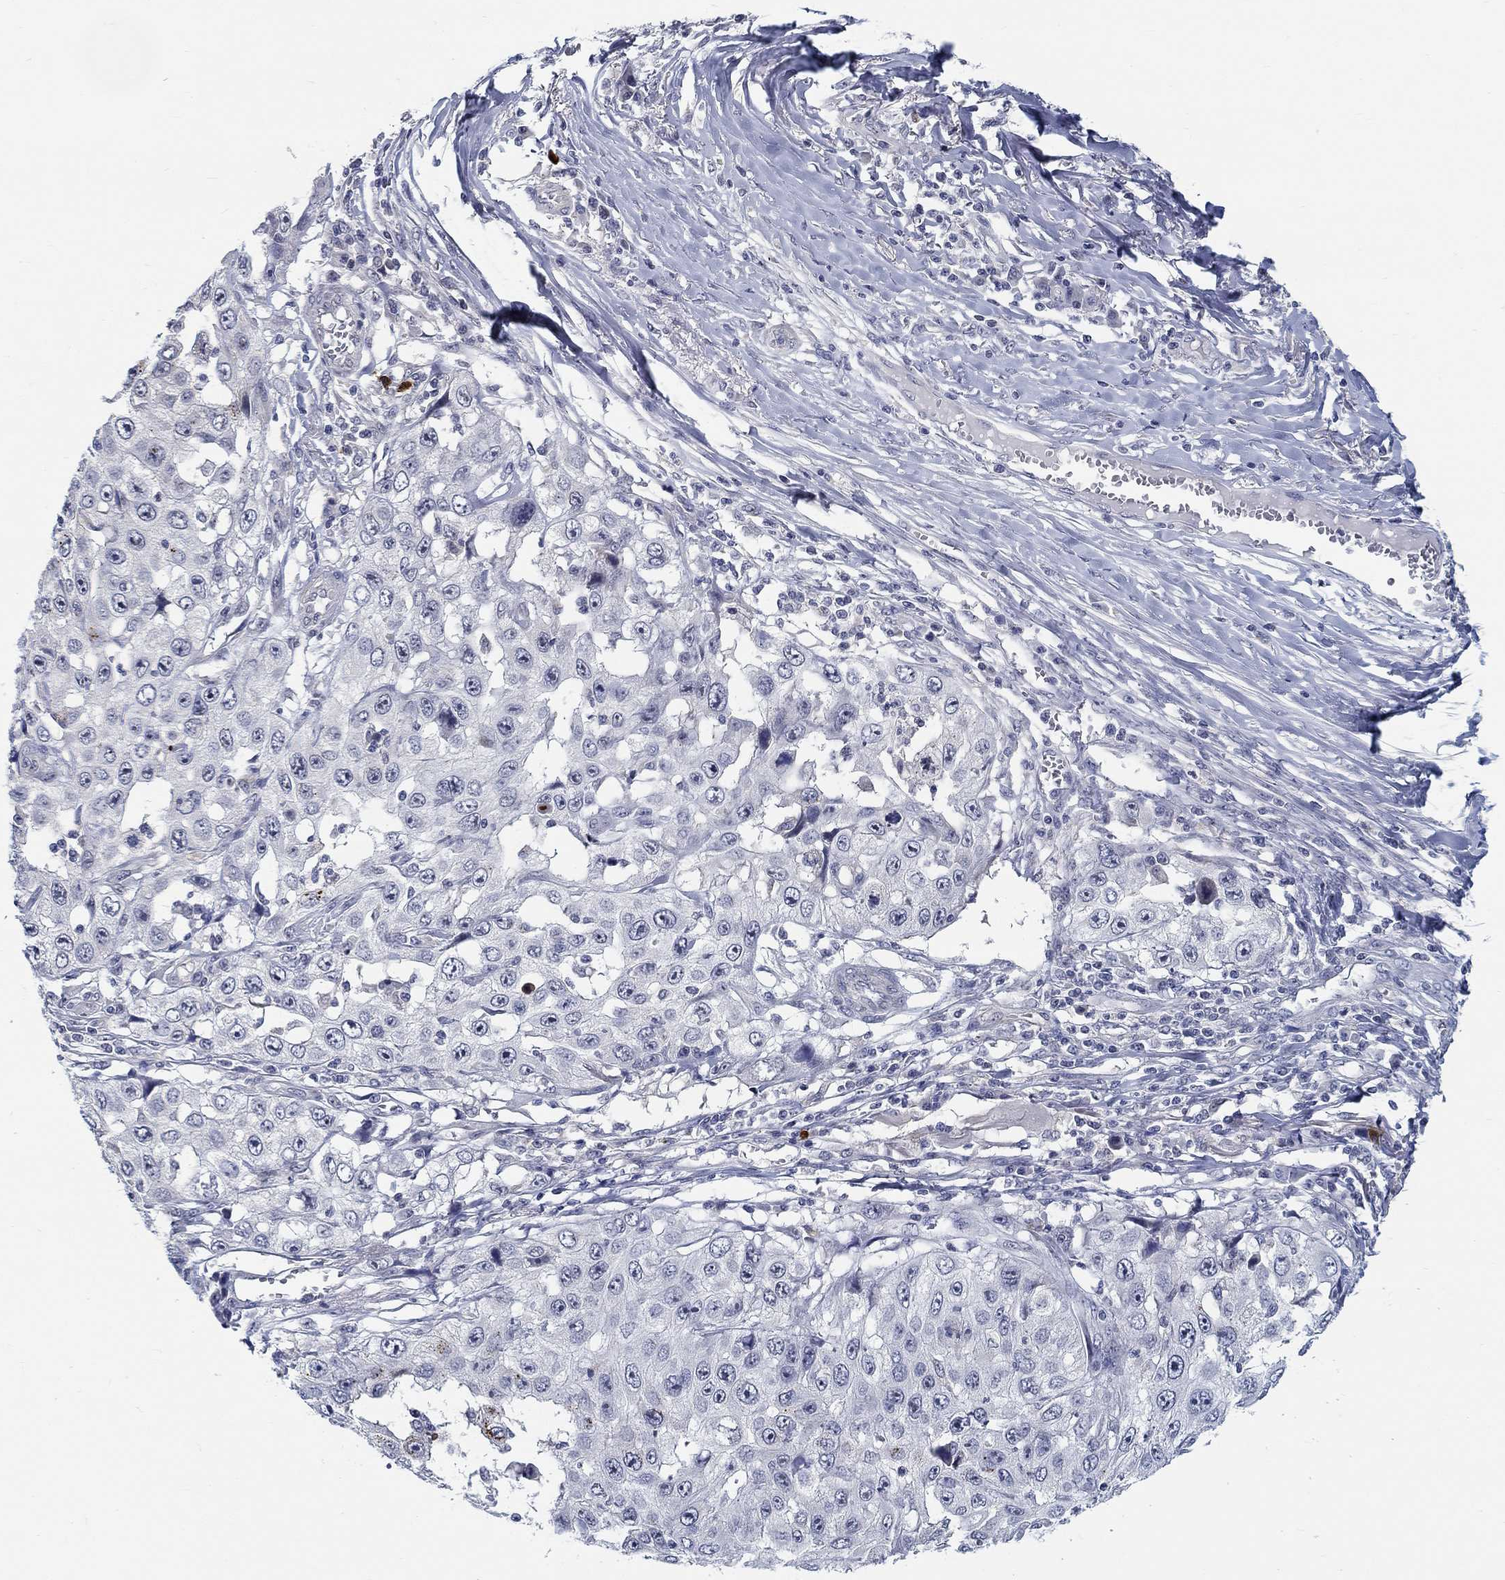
{"staining": {"intensity": "negative", "quantity": "none", "location": "none"}, "tissue": "skin cancer", "cell_type": "Tumor cells", "image_type": "cancer", "snomed": [{"axis": "morphology", "description": "Squamous cell carcinoma, NOS"}, {"axis": "topography", "description": "Skin"}], "caption": "Tumor cells are negative for brown protein staining in skin squamous cell carcinoma.", "gene": "SMIM18", "patient": {"sex": "male", "age": 82}}